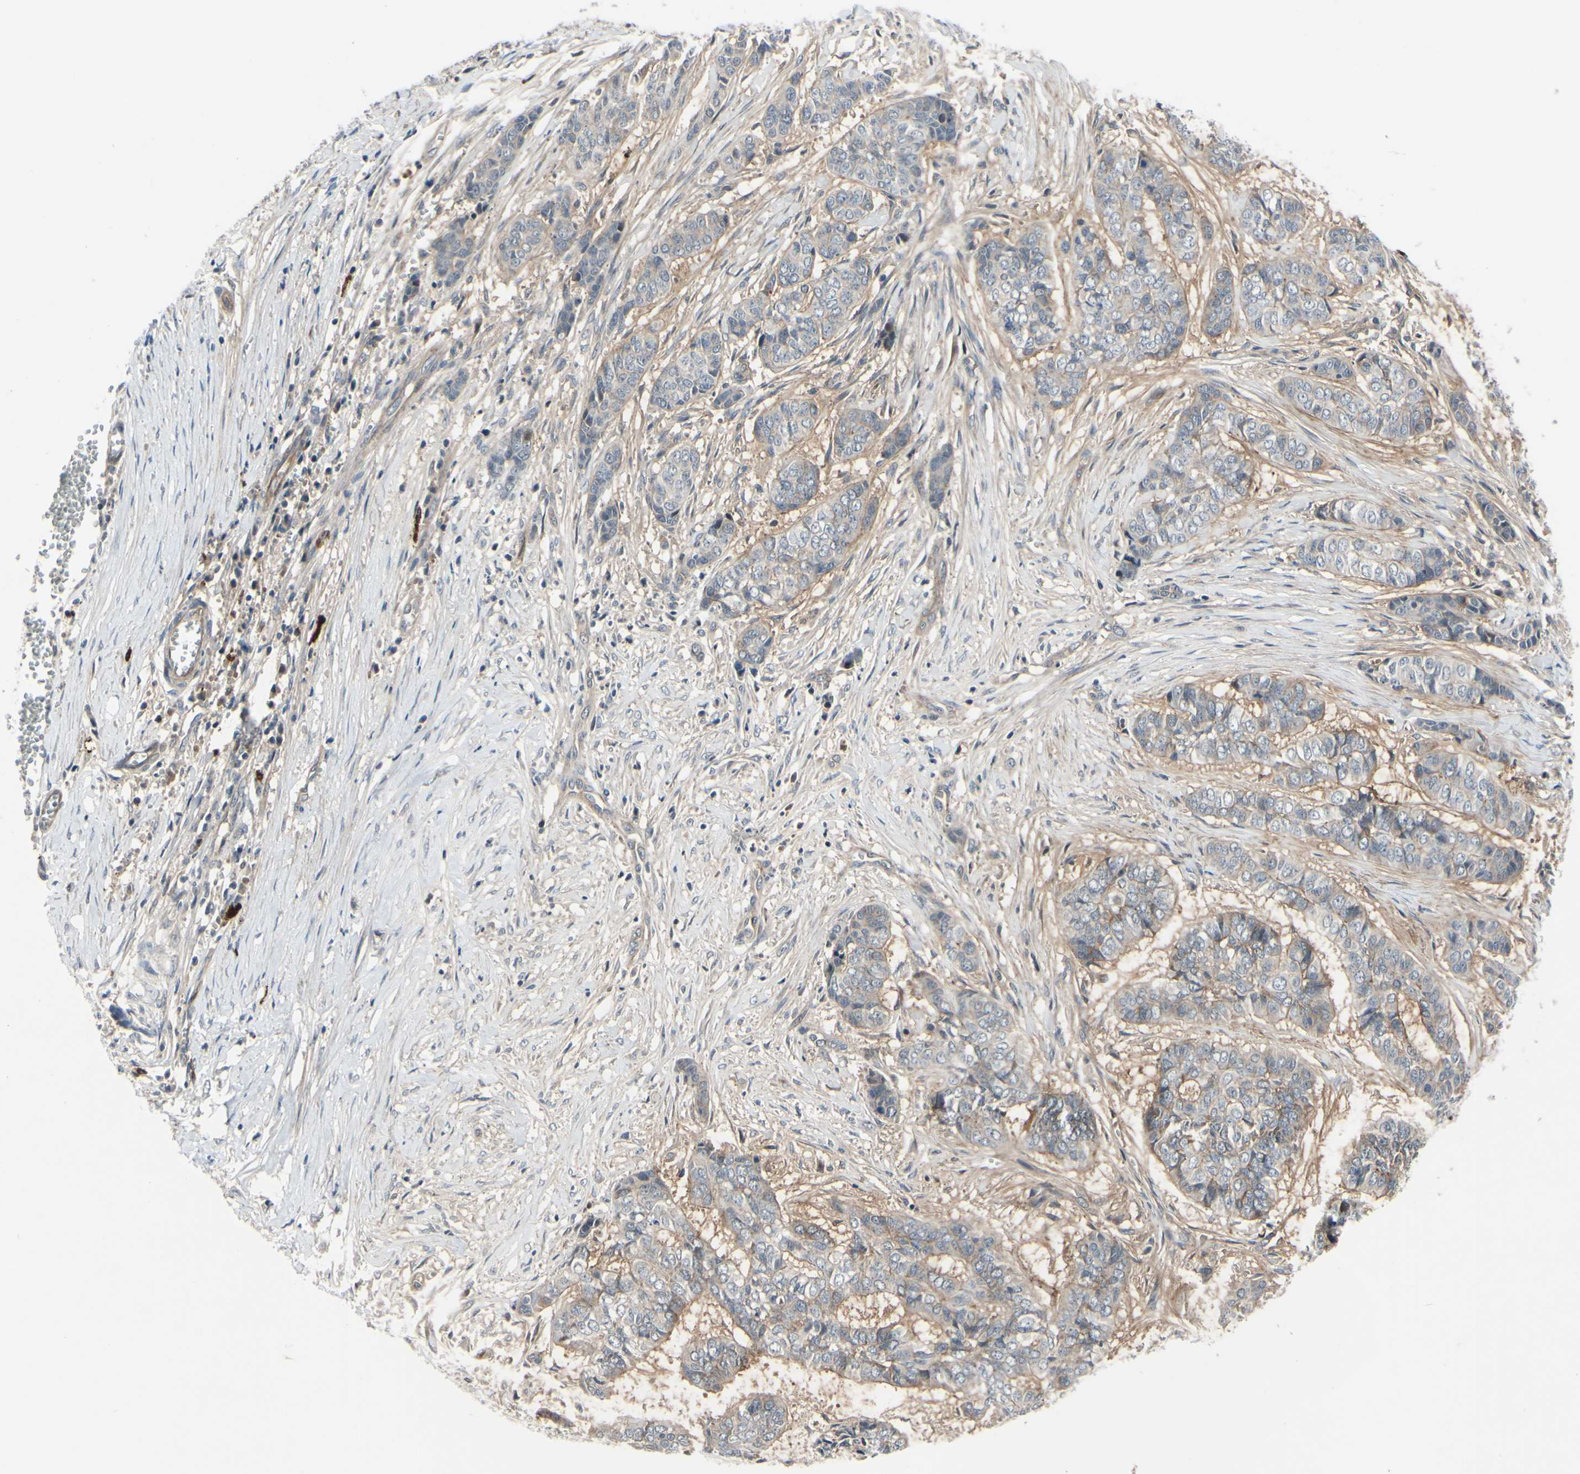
{"staining": {"intensity": "negative", "quantity": "none", "location": "none"}, "tissue": "skin cancer", "cell_type": "Tumor cells", "image_type": "cancer", "snomed": [{"axis": "morphology", "description": "Basal cell carcinoma"}, {"axis": "topography", "description": "Skin"}], "caption": "High power microscopy image of an IHC micrograph of skin cancer (basal cell carcinoma), revealing no significant expression in tumor cells.", "gene": "COMMD9", "patient": {"sex": "female", "age": 64}}